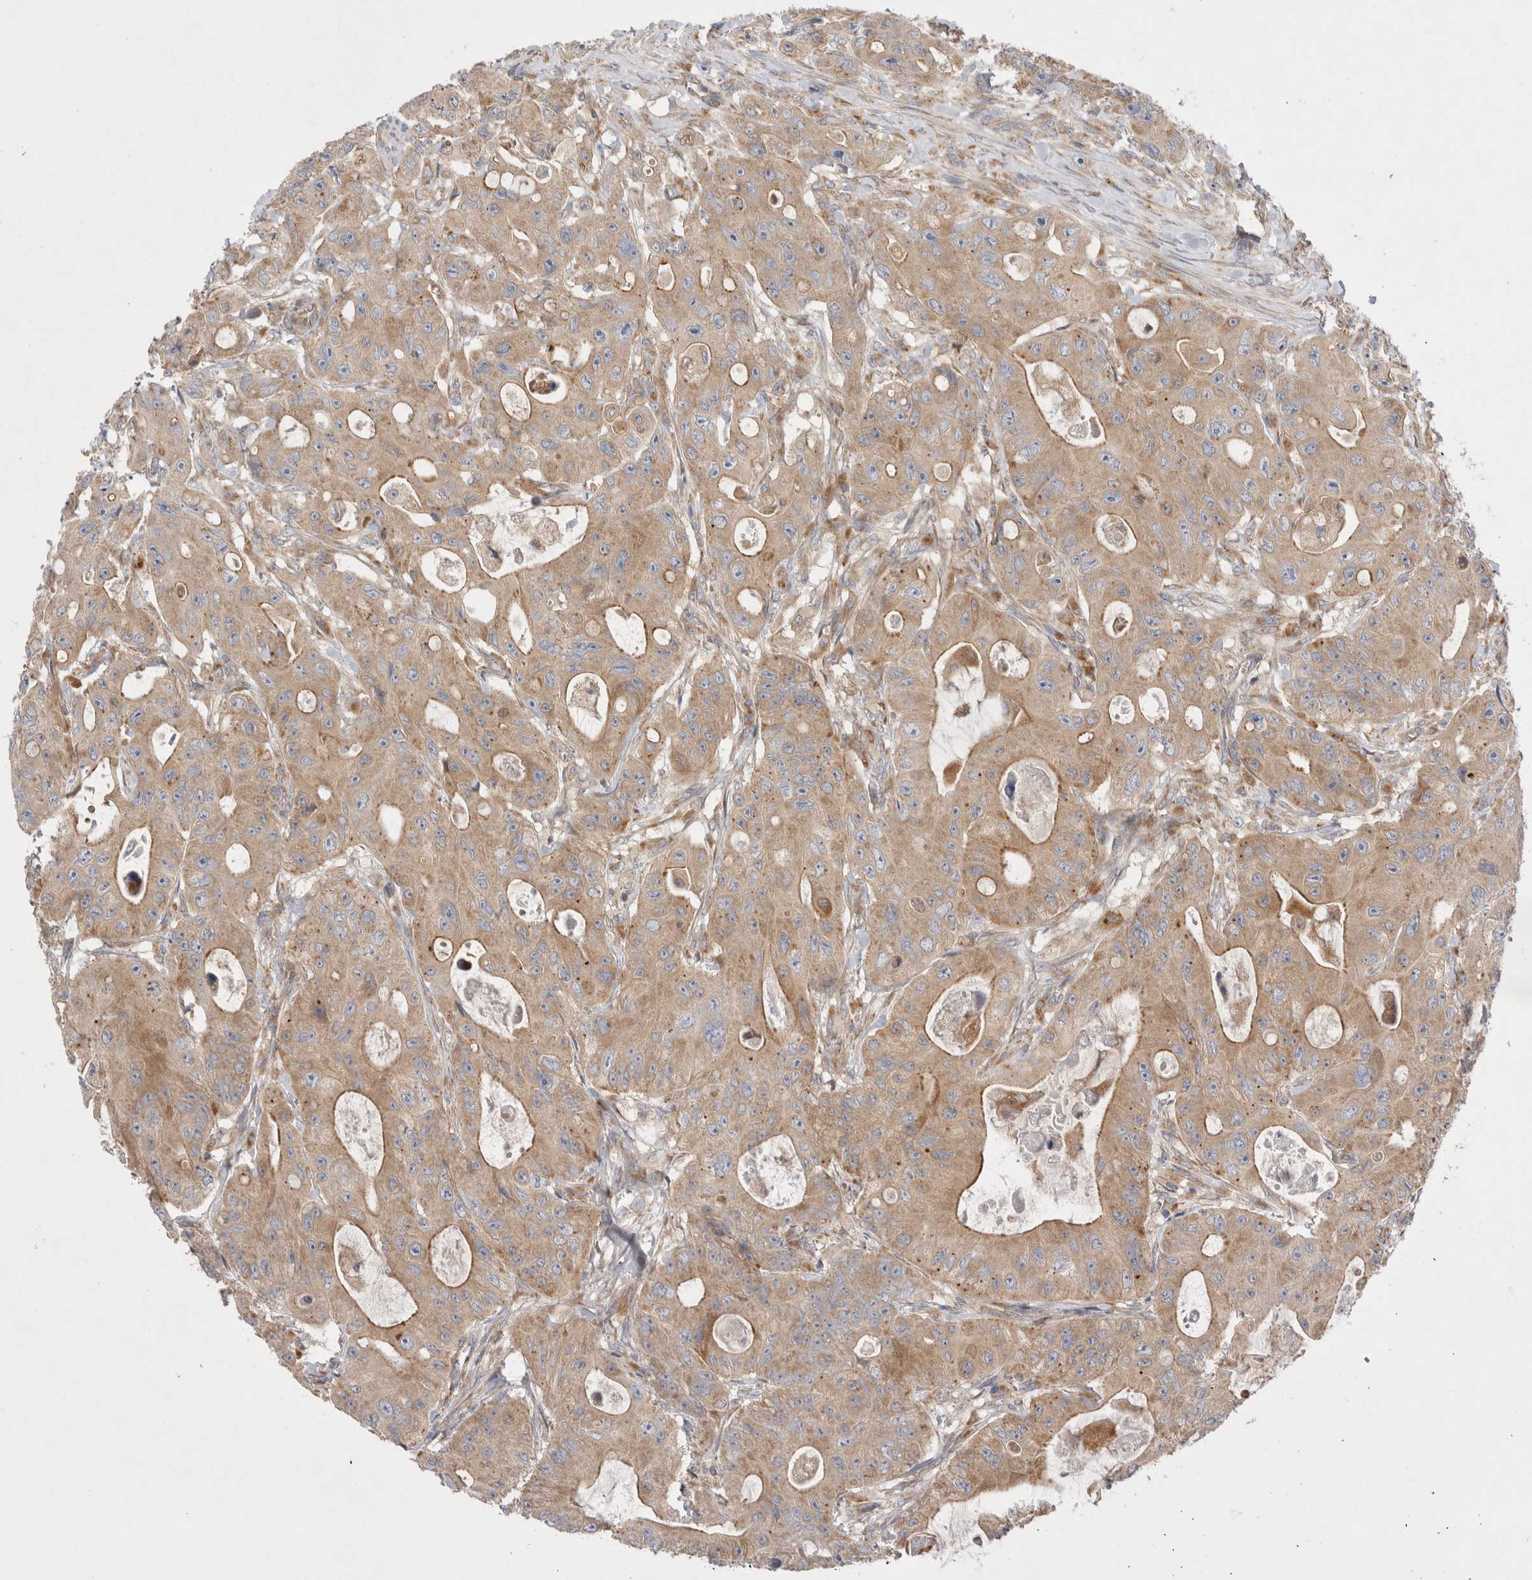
{"staining": {"intensity": "moderate", "quantity": ">75%", "location": "cytoplasmic/membranous"}, "tissue": "colorectal cancer", "cell_type": "Tumor cells", "image_type": "cancer", "snomed": [{"axis": "morphology", "description": "Adenocarcinoma, NOS"}, {"axis": "topography", "description": "Colon"}], "caption": "The histopathology image displays immunohistochemical staining of colorectal cancer (adenocarcinoma). There is moderate cytoplasmic/membranous positivity is identified in approximately >75% of tumor cells.", "gene": "TBC1D16", "patient": {"sex": "female", "age": 46}}